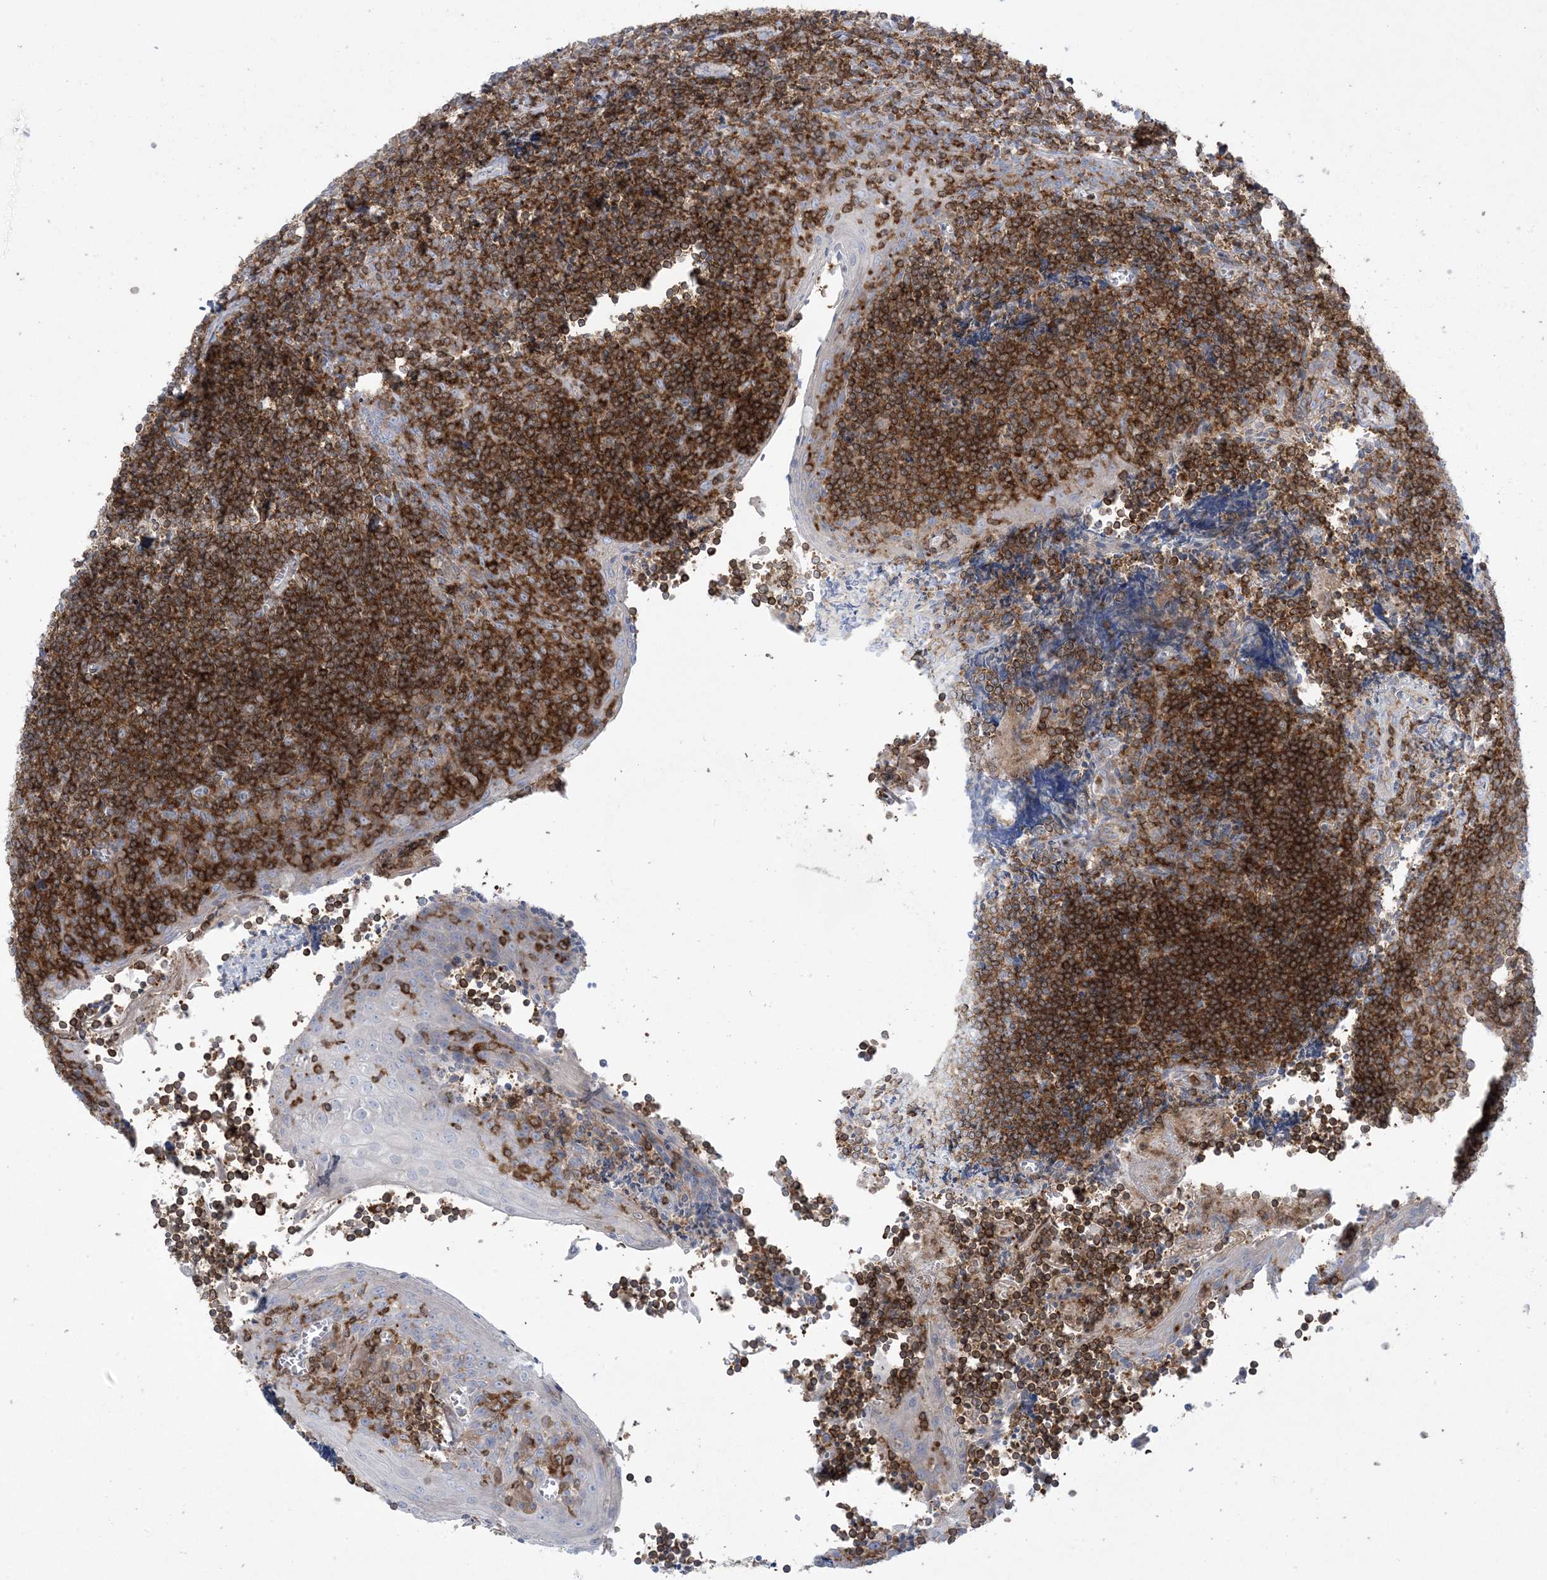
{"staining": {"intensity": "moderate", "quantity": ">75%", "location": "cytoplasmic/membranous"}, "tissue": "tonsil", "cell_type": "Germinal center cells", "image_type": "normal", "snomed": [{"axis": "morphology", "description": "Normal tissue, NOS"}, {"axis": "topography", "description": "Tonsil"}], "caption": "The micrograph displays immunohistochemical staining of benign tonsil. There is moderate cytoplasmic/membranous positivity is present in about >75% of germinal center cells.", "gene": "ARHGAP30", "patient": {"sex": "male", "age": 27}}